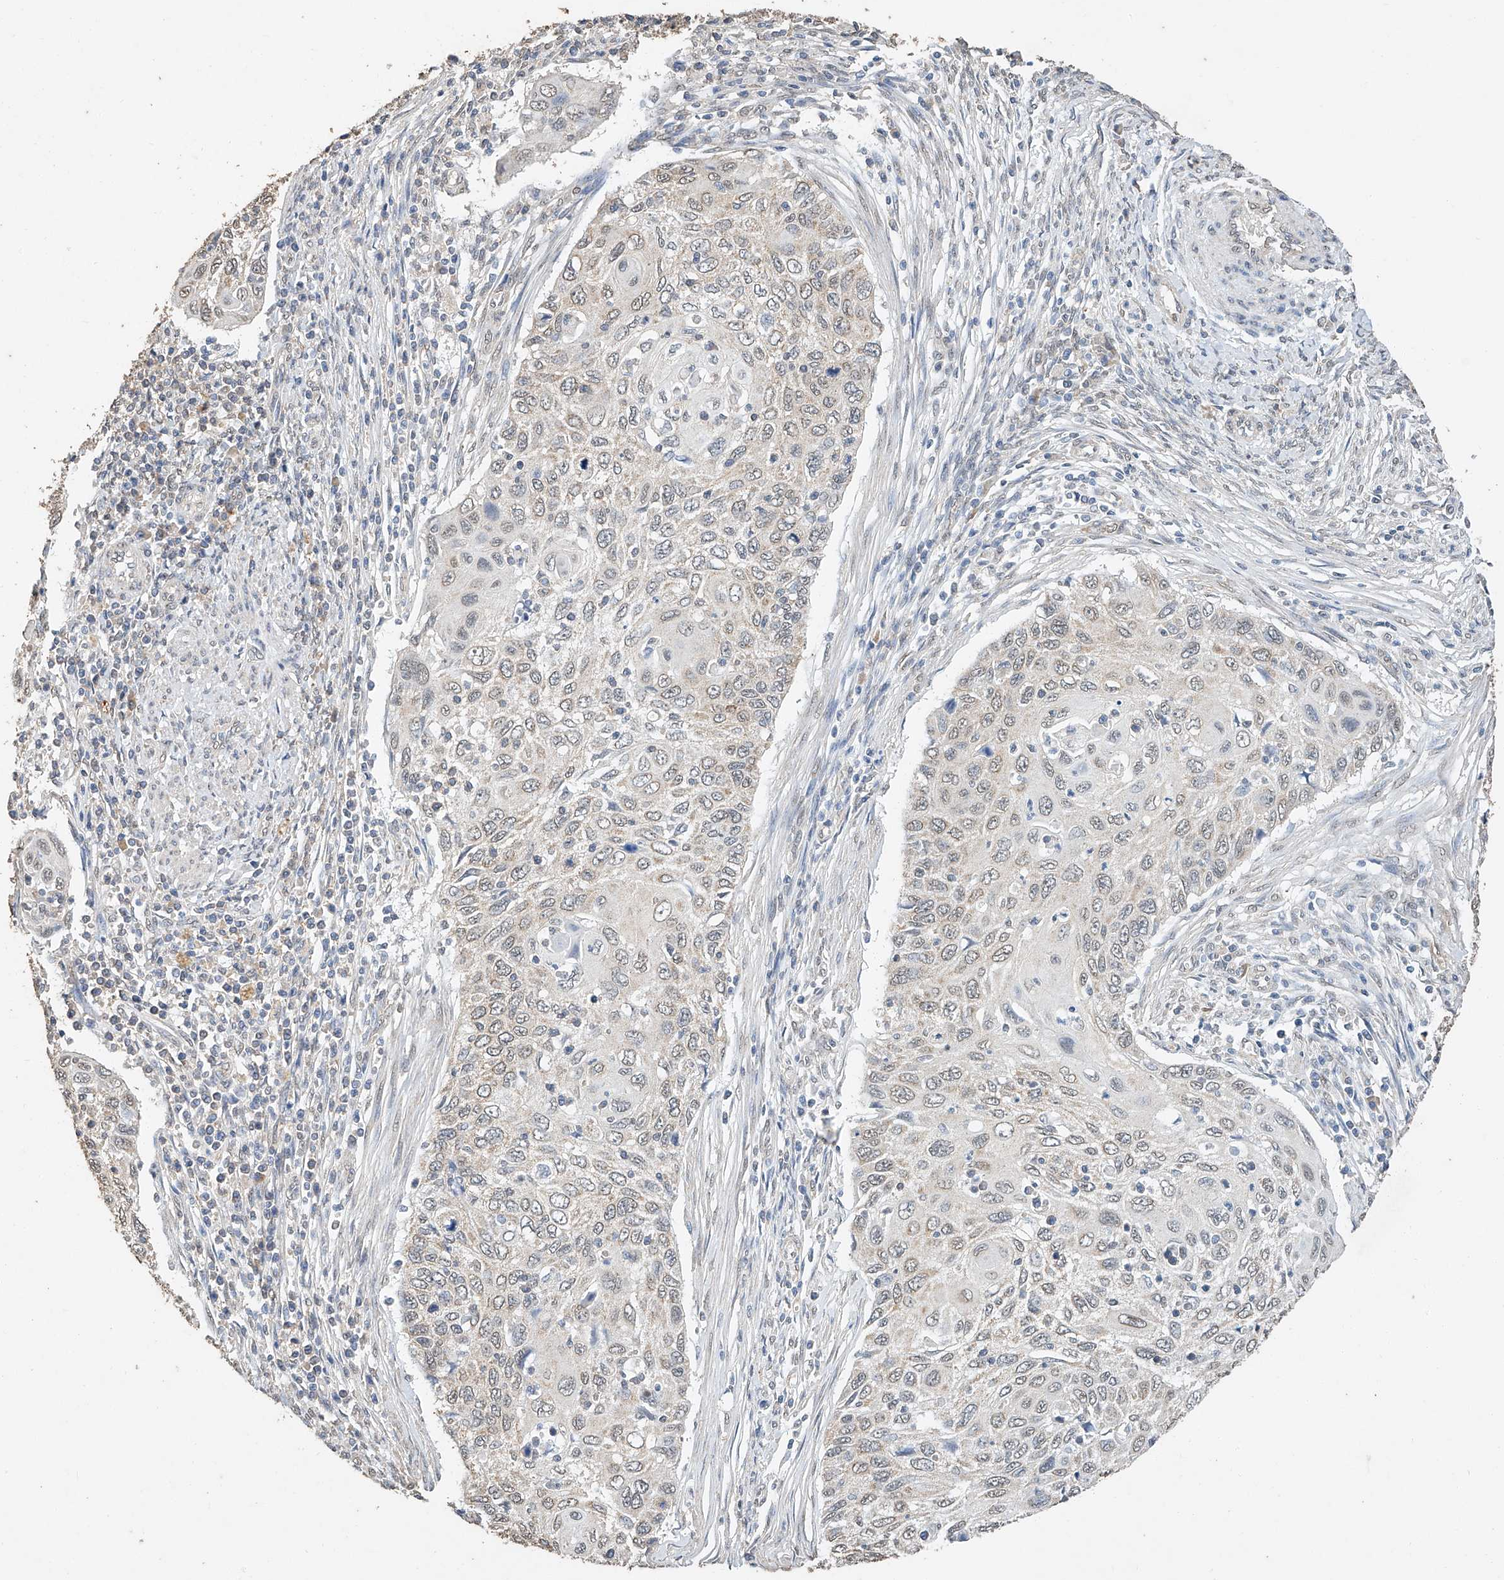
{"staining": {"intensity": "weak", "quantity": "<25%", "location": "cytoplasmic/membranous,nuclear"}, "tissue": "cervical cancer", "cell_type": "Tumor cells", "image_type": "cancer", "snomed": [{"axis": "morphology", "description": "Squamous cell carcinoma, NOS"}, {"axis": "topography", "description": "Cervix"}], "caption": "This micrograph is of cervical cancer (squamous cell carcinoma) stained with IHC to label a protein in brown with the nuclei are counter-stained blue. There is no staining in tumor cells.", "gene": "CERS4", "patient": {"sex": "female", "age": 70}}